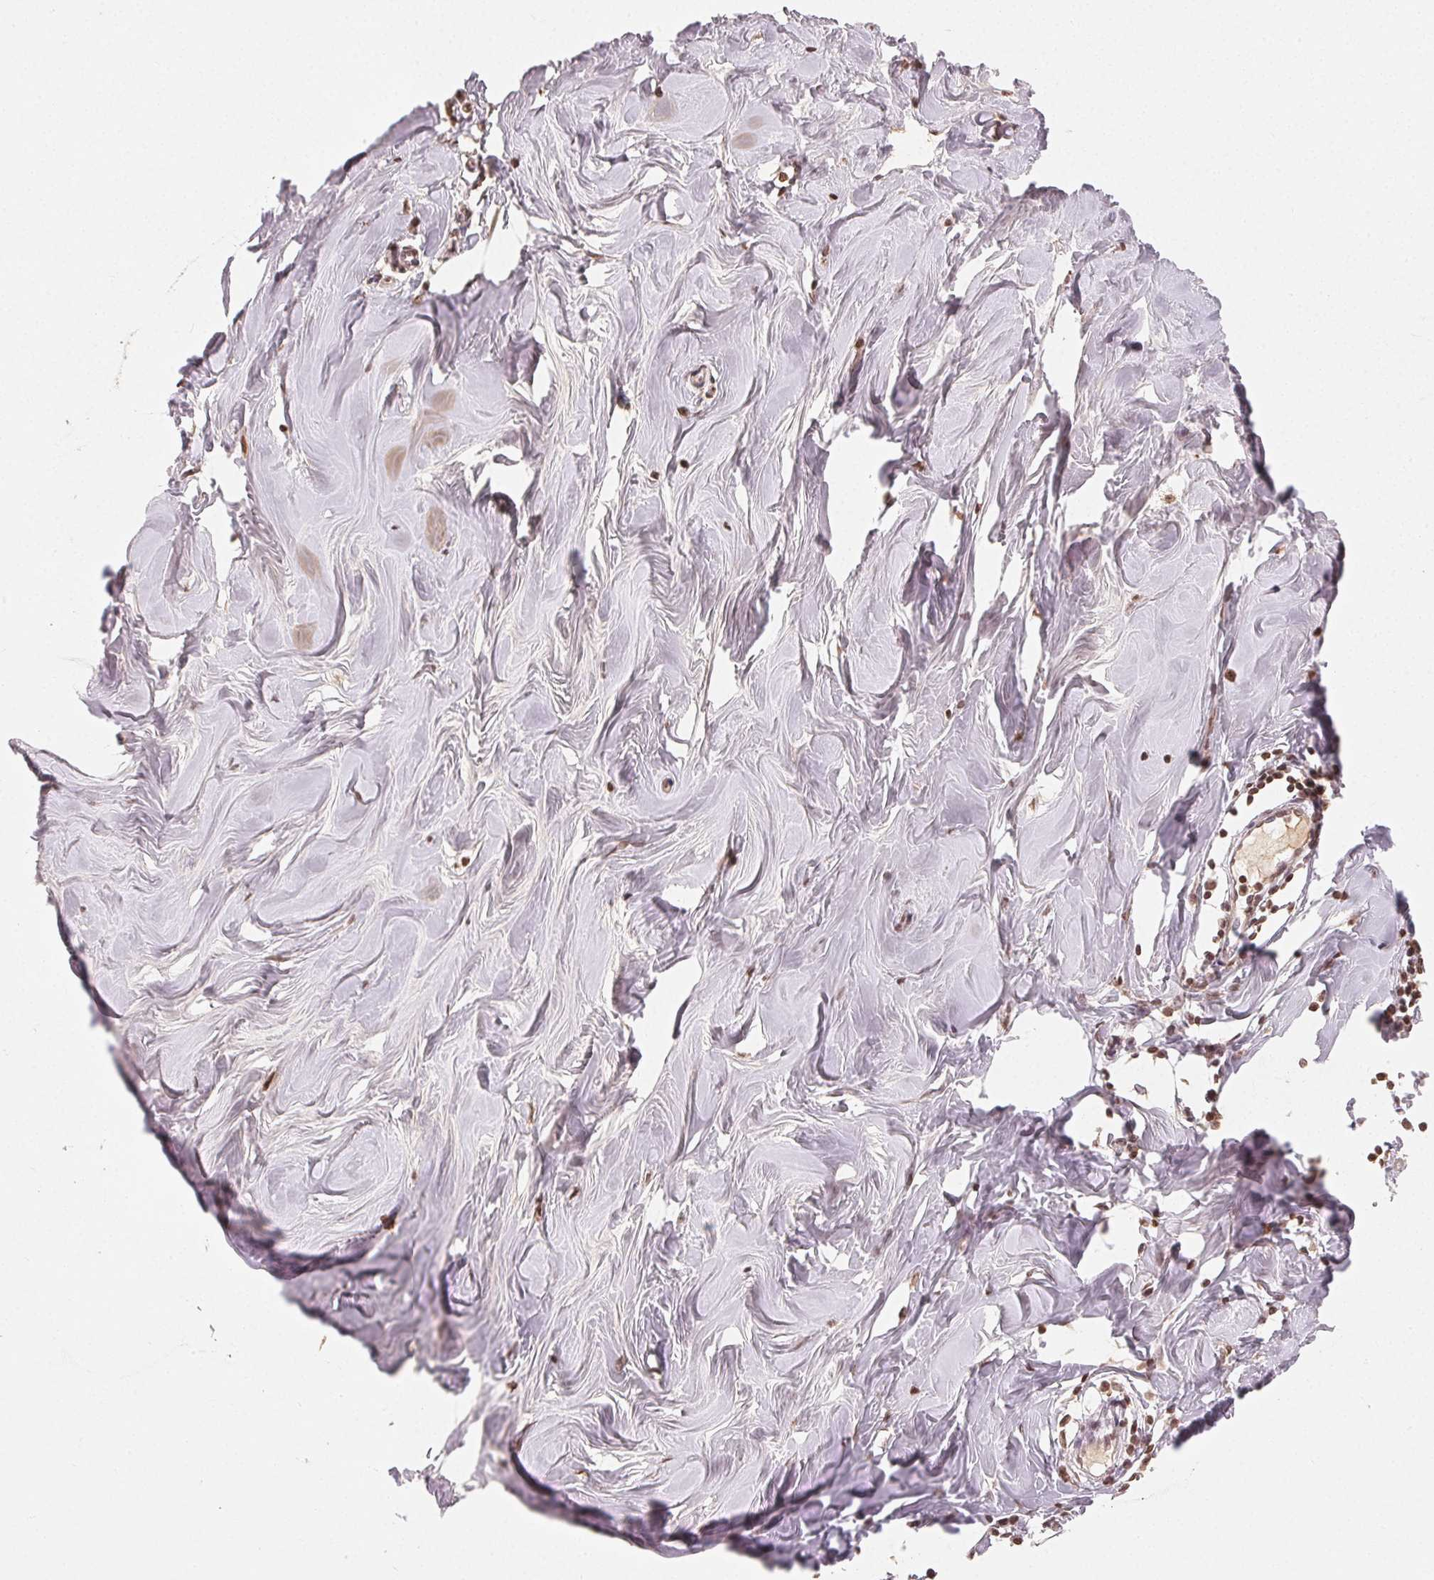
{"staining": {"intensity": "weak", "quantity": "25%-75%", "location": "nuclear"}, "tissue": "breast", "cell_type": "Adipocytes", "image_type": "normal", "snomed": [{"axis": "morphology", "description": "Normal tissue, NOS"}, {"axis": "topography", "description": "Breast"}], "caption": "This micrograph shows immunohistochemistry staining of benign breast, with low weak nuclear staining in about 25%-75% of adipocytes.", "gene": "TBP", "patient": {"sex": "female", "age": 27}}